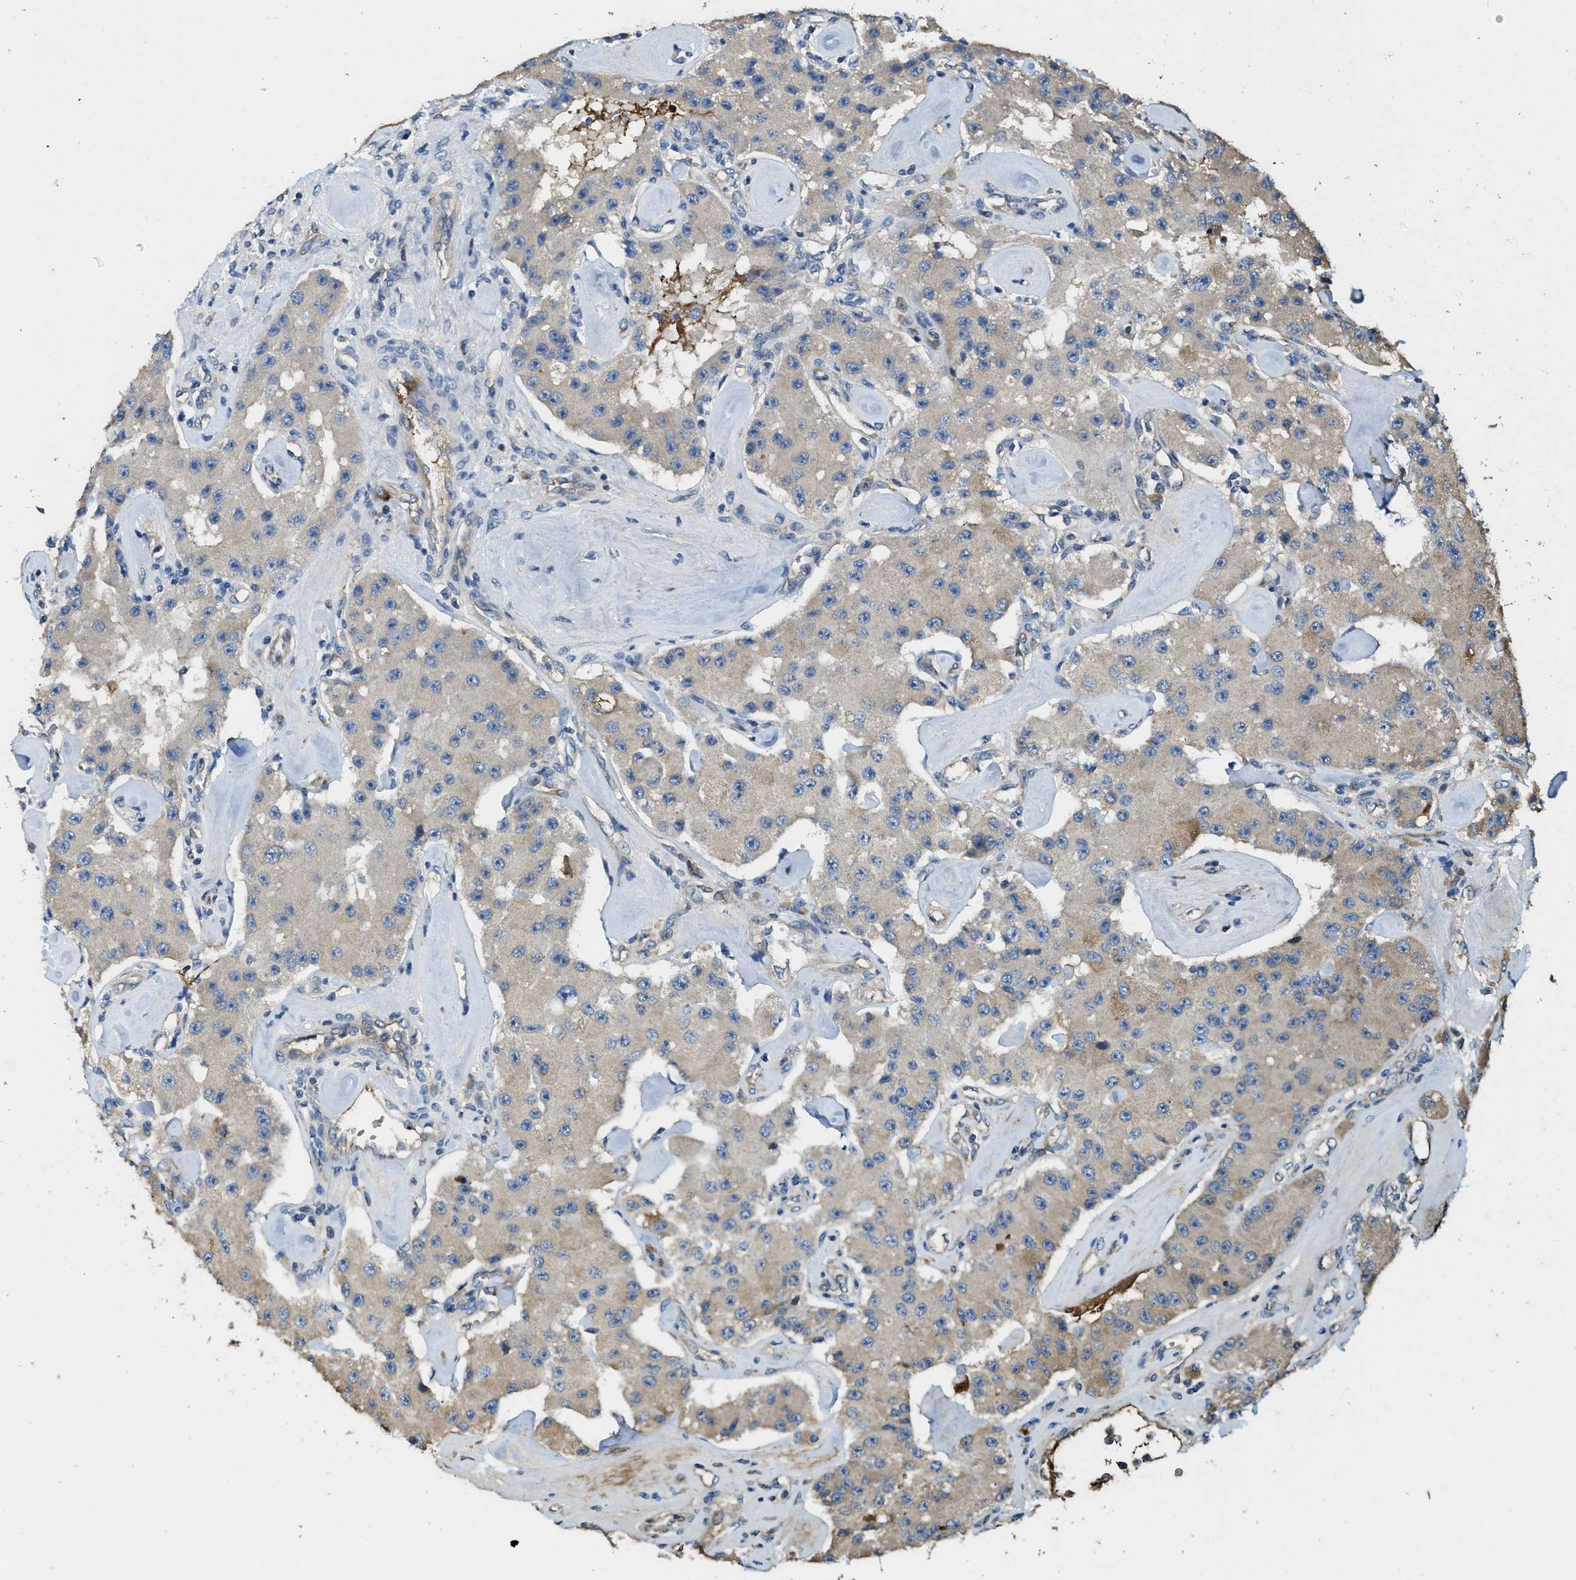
{"staining": {"intensity": "weak", "quantity": ">75%", "location": "cytoplasmic/membranous"}, "tissue": "carcinoid", "cell_type": "Tumor cells", "image_type": "cancer", "snomed": [{"axis": "morphology", "description": "Carcinoid, malignant, NOS"}, {"axis": "topography", "description": "Pancreas"}], "caption": "Immunohistochemical staining of carcinoid (malignant) exhibits low levels of weak cytoplasmic/membranous expression in approximately >75% of tumor cells. The staining was performed using DAB (3,3'-diaminobenzidine), with brown indicating positive protein expression. Nuclei are stained blue with hematoxylin.", "gene": "RIPK2", "patient": {"sex": "male", "age": 41}}